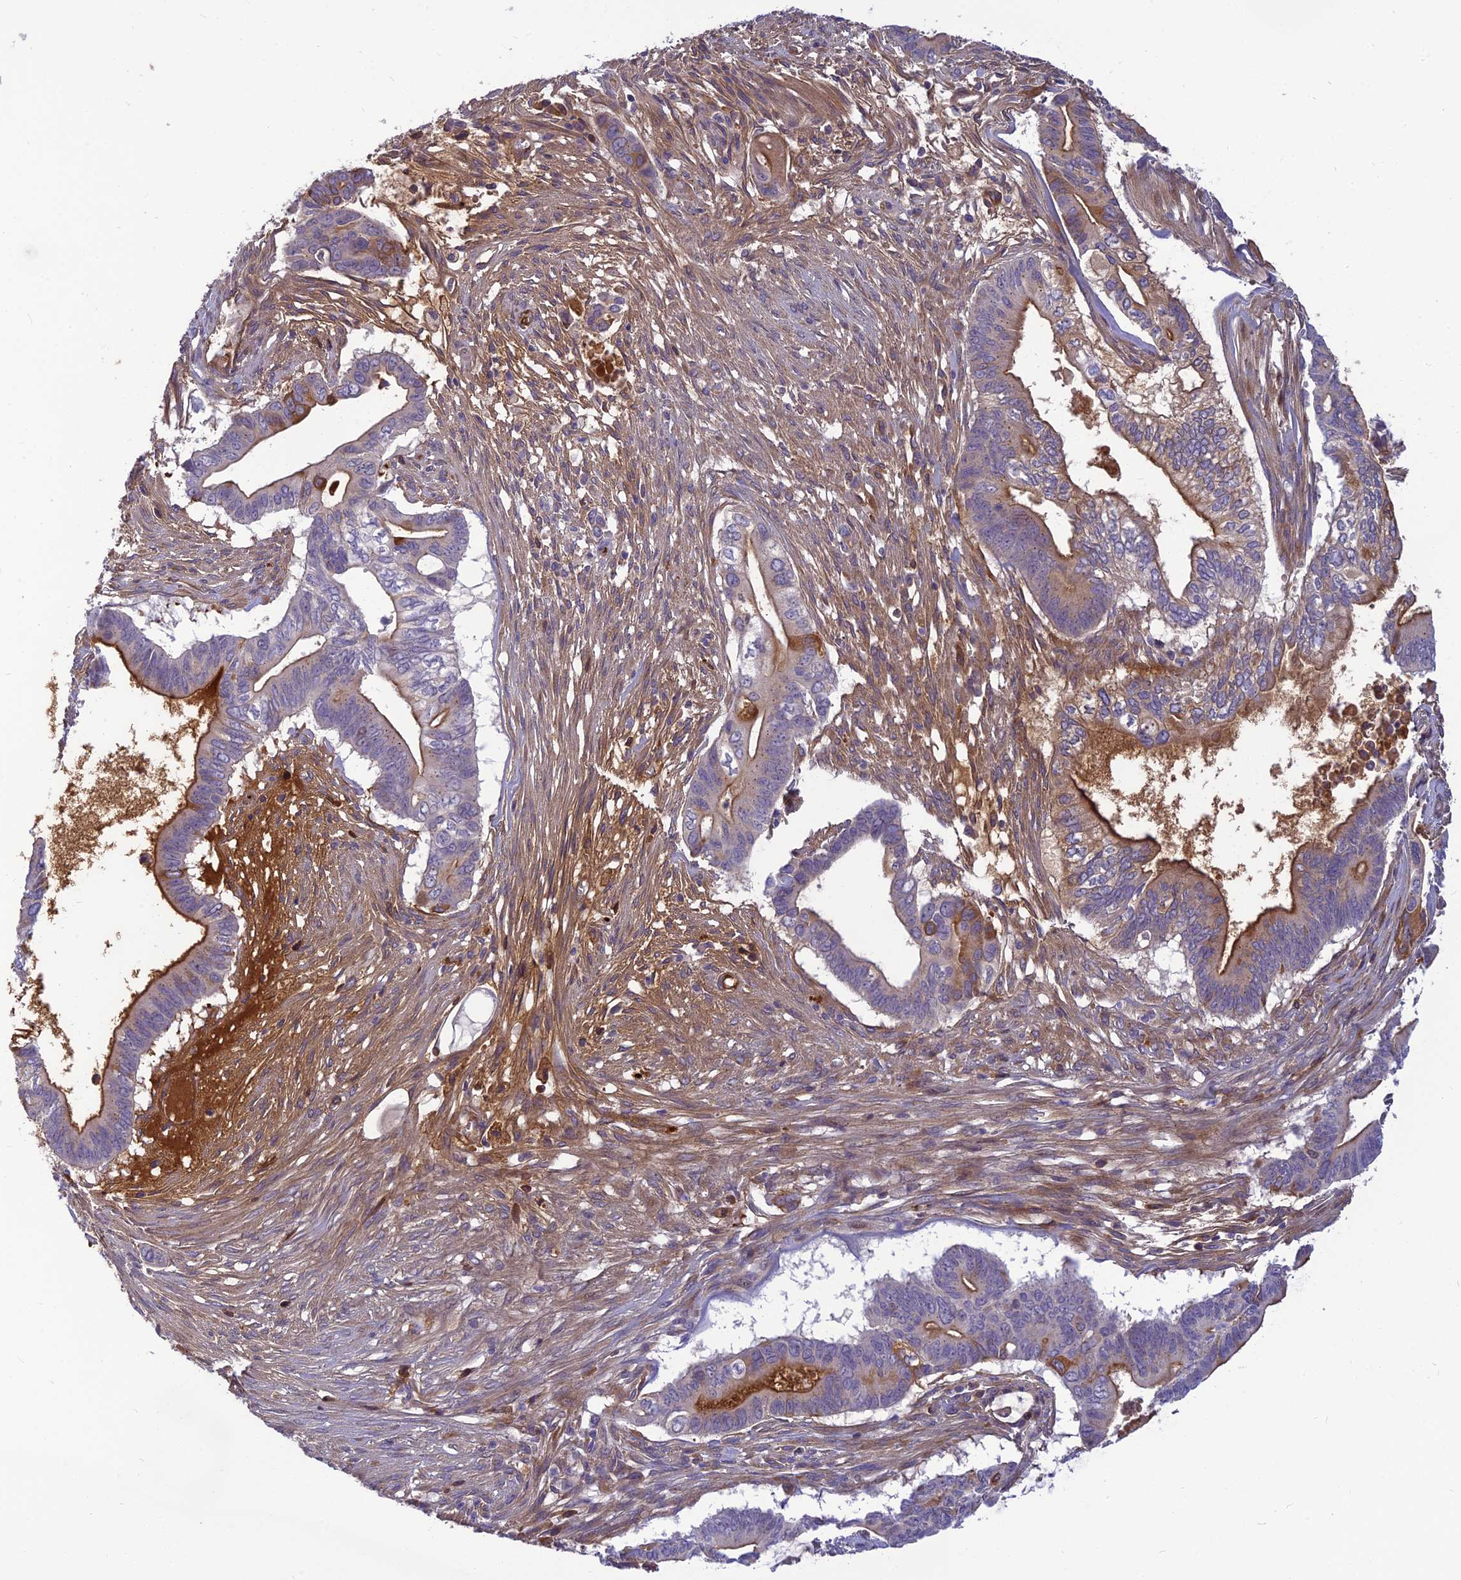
{"staining": {"intensity": "moderate", "quantity": "<25%", "location": "cytoplasmic/membranous"}, "tissue": "pancreatic cancer", "cell_type": "Tumor cells", "image_type": "cancer", "snomed": [{"axis": "morphology", "description": "Adenocarcinoma, NOS"}, {"axis": "topography", "description": "Pancreas"}], "caption": "Protein staining of pancreatic adenocarcinoma tissue reveals moderate cytoplasmic/membranous expression in about <25% of tumor cells.", "gene": "CLEC11A", "patient": {"sex": "male", "age": 68}}